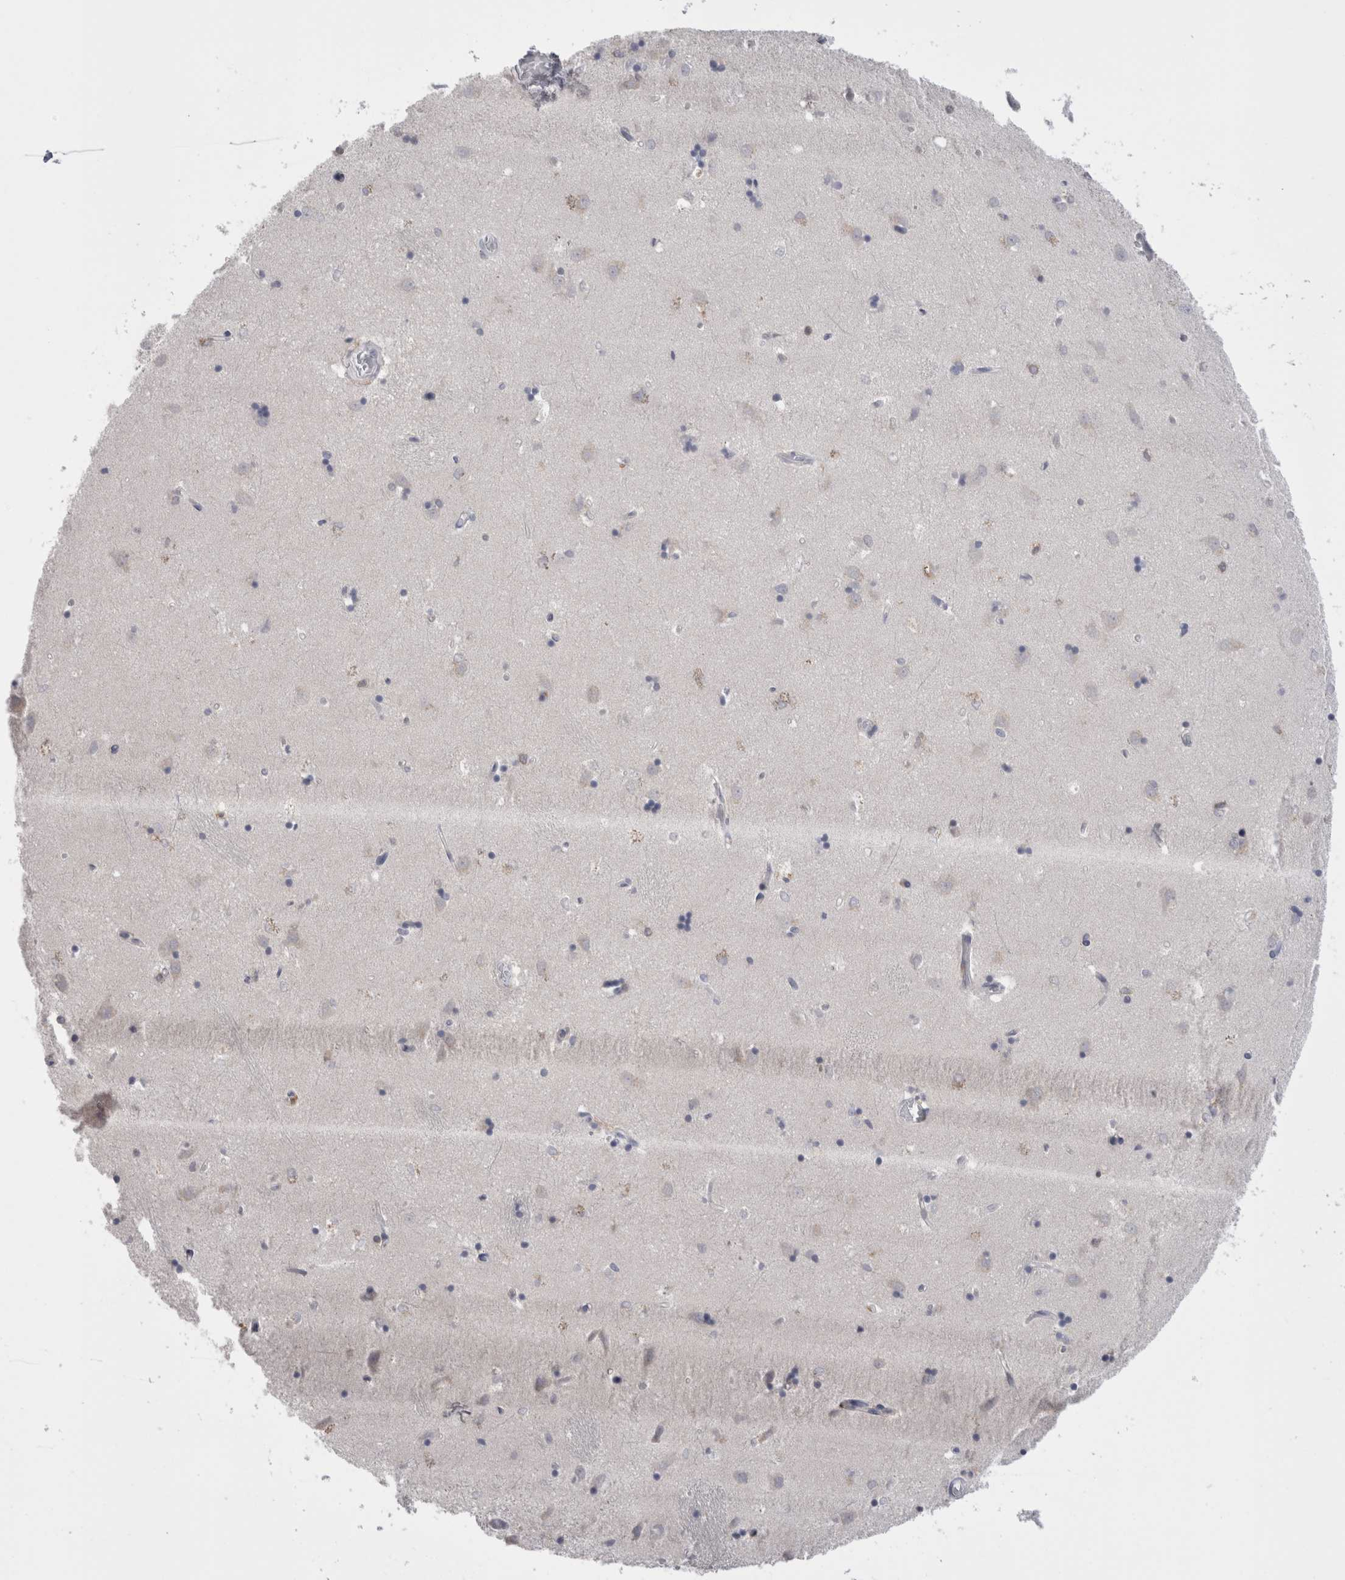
{"staining": {"intensity": "weak", "quantity": "<25%", "location": "nuclear"}, "tissue": "caudate", "cell_type": "Glial cells", "image_type": "normal", "snomed": [{"axis": "morphology", "description": "Normal tissue, NOS"}, {"axis": "topography", "description": "Lateral ventricle wall"}], "caption": "Immunohistochemistry (IHC) image of benign caudate: caudate stained with DAB (3,3'-diaminobenzidine) demonstrates no significant protein staining in glial cells. (DAB (3,3'-diaminobenzidine) immunohistochemistry with hematoxylin counter stain).", "gene": "SUCNR1", "patient": {"sex": "male", "age": 45}}